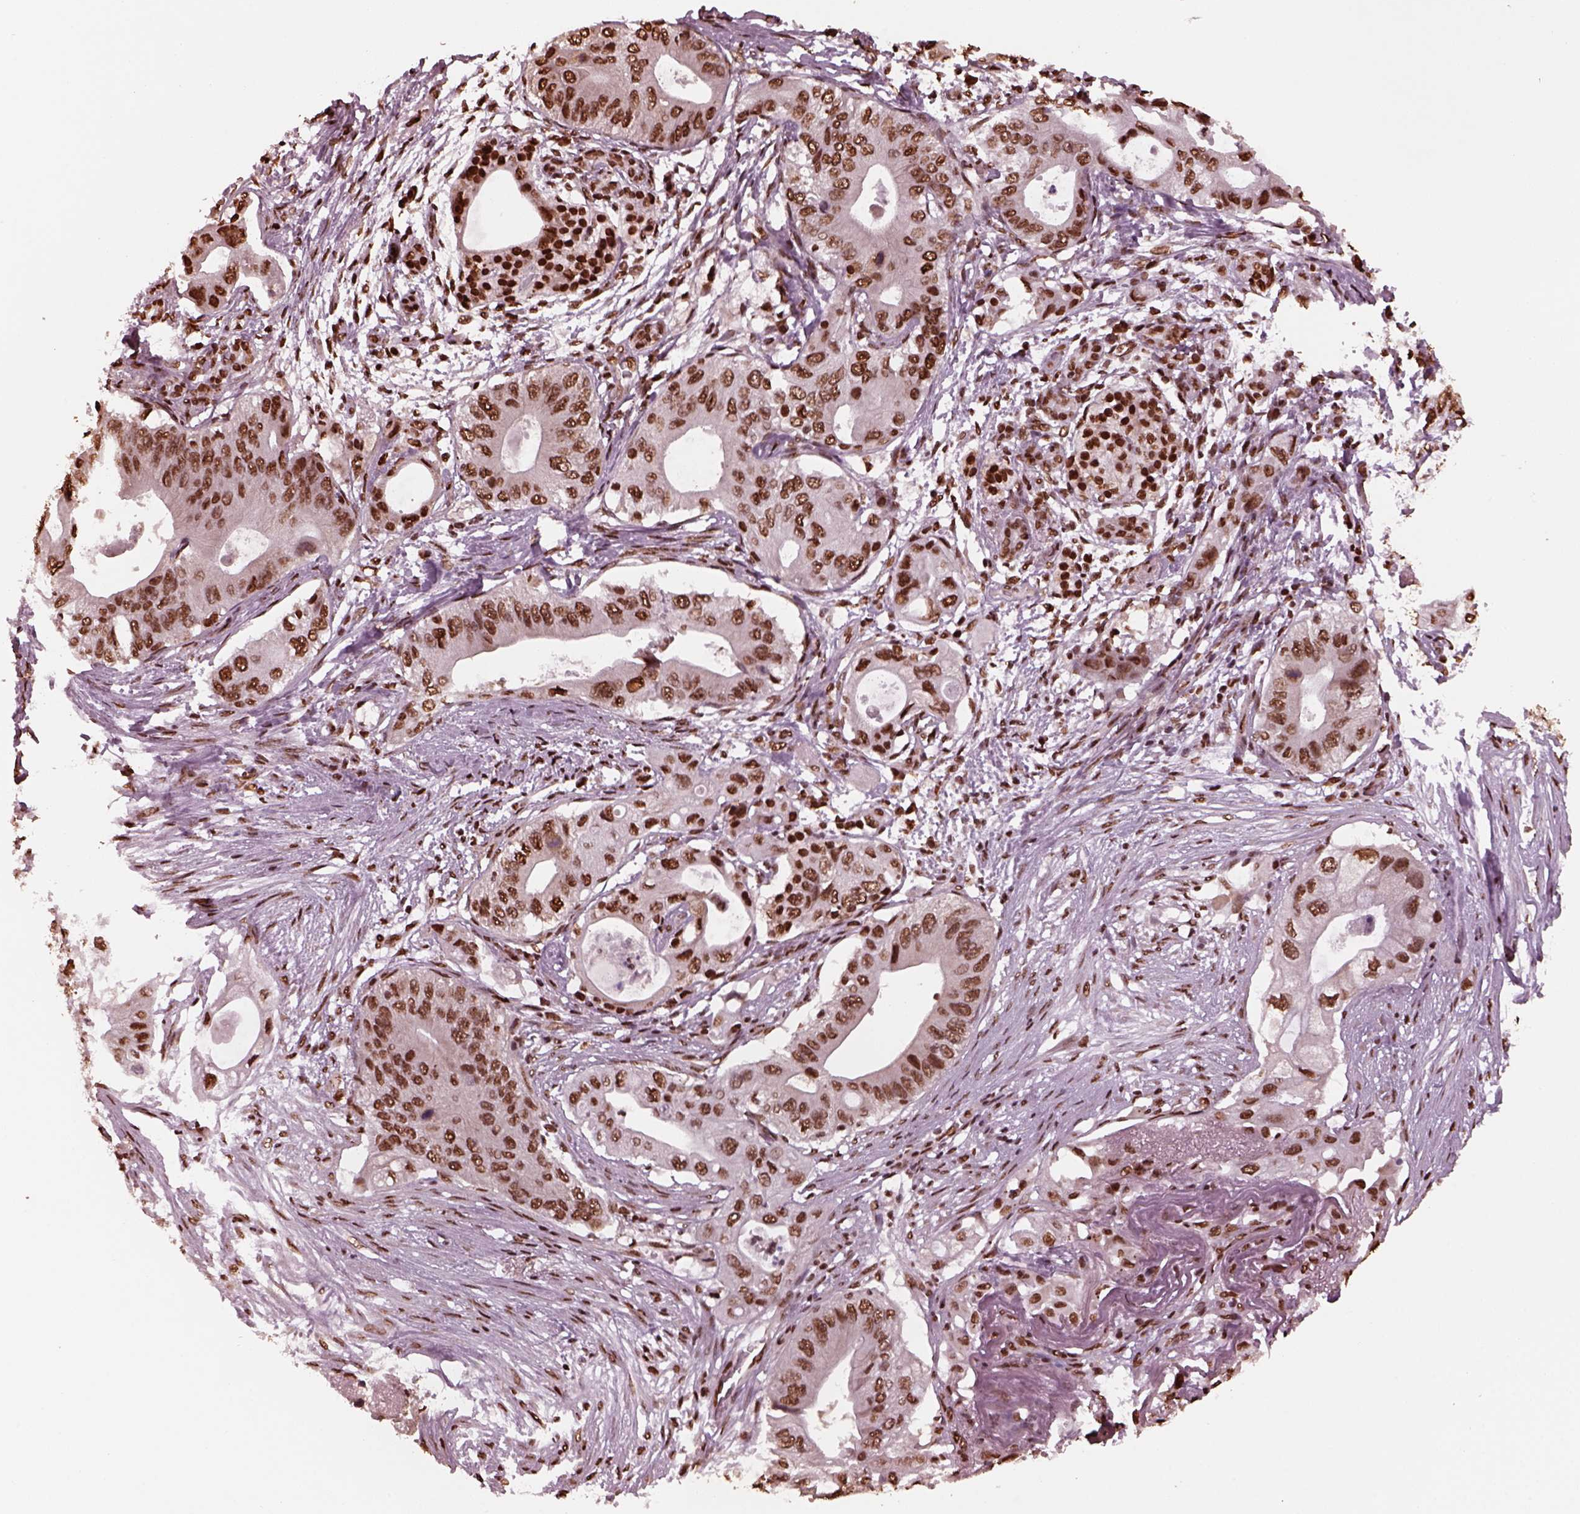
{"staining": {"intensity": "strong", "quantity": ">75%", "location": "nuclear"}, "tissue": "pancreatic cancer", "cell_type": "Tumor cells", "image_type": "cancer", "snomed": [{"axis": "morphology", "description": "Adenocarcinoma, NOS"}, {"axis": "topography", "description": "Pancreas"}], "caption": "High-power microscopy captured an IHC photomicrograph of pancreatic cancer, revealing strong nuclear staining in approximately >75% of tumor cells.", "gene": "NSD1", "patient": {"sex": "female", "age": 72}}